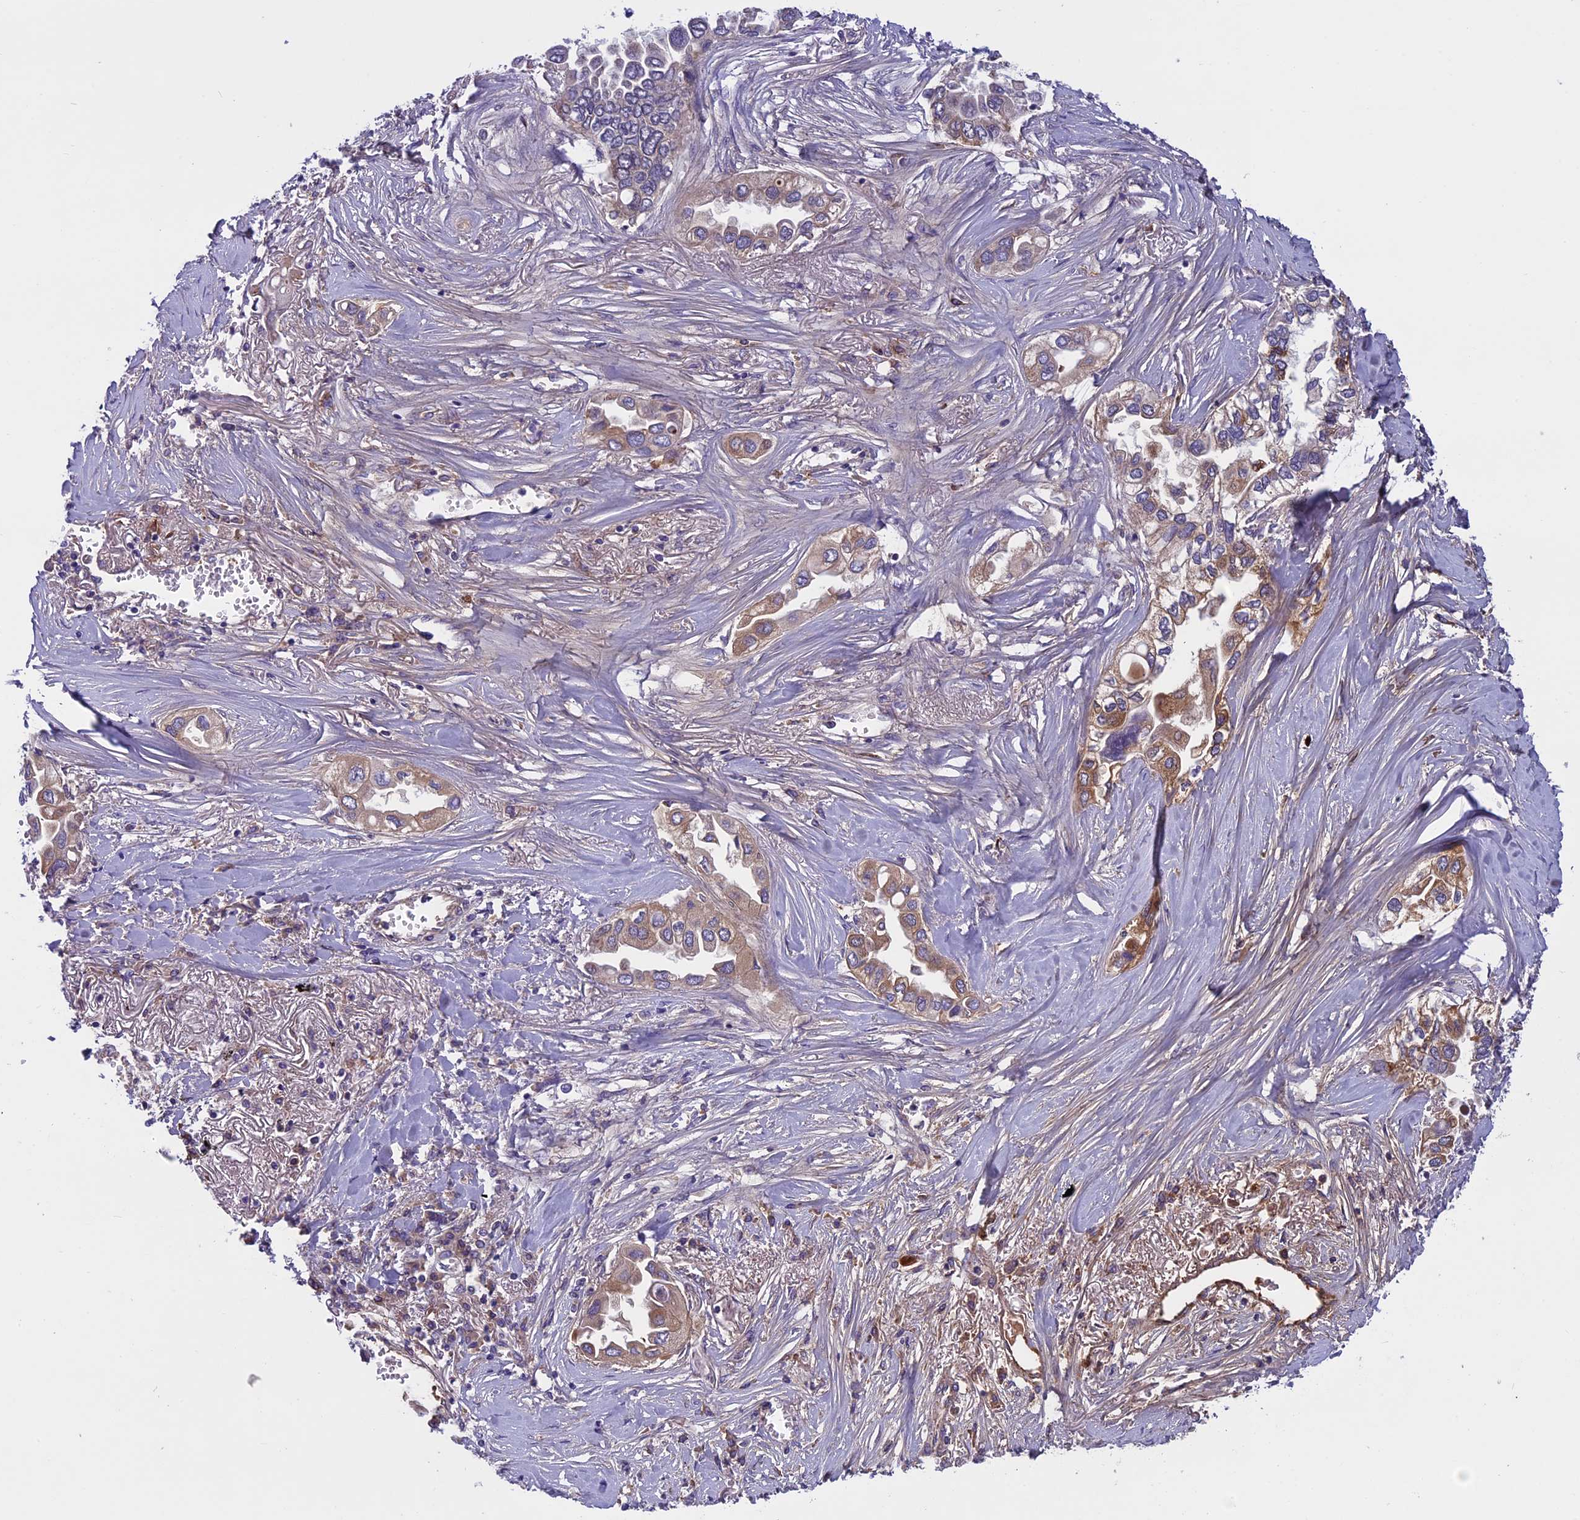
{"staining": {"intensity": "weak", "quantity": ">75%", "location": "cytoplasmic/membranous"}, "tissue": "lung cancer", "cell_type": "Tumor cells", "image_type": "cancer", "snomed": [{"axis": "morphology", "description": "Adenocarcinoma, NOS"}, {"axis": "topography", "description": "Lung"}], "caption": "Human lung cancer (adenocarcinoma) stained with a brown dye reveals weak cytoplasmic/membranous positive staining in about >75% of tumor cells.", "gene": "DCTN5", "patient": {"sex": "female", "age": 76}}